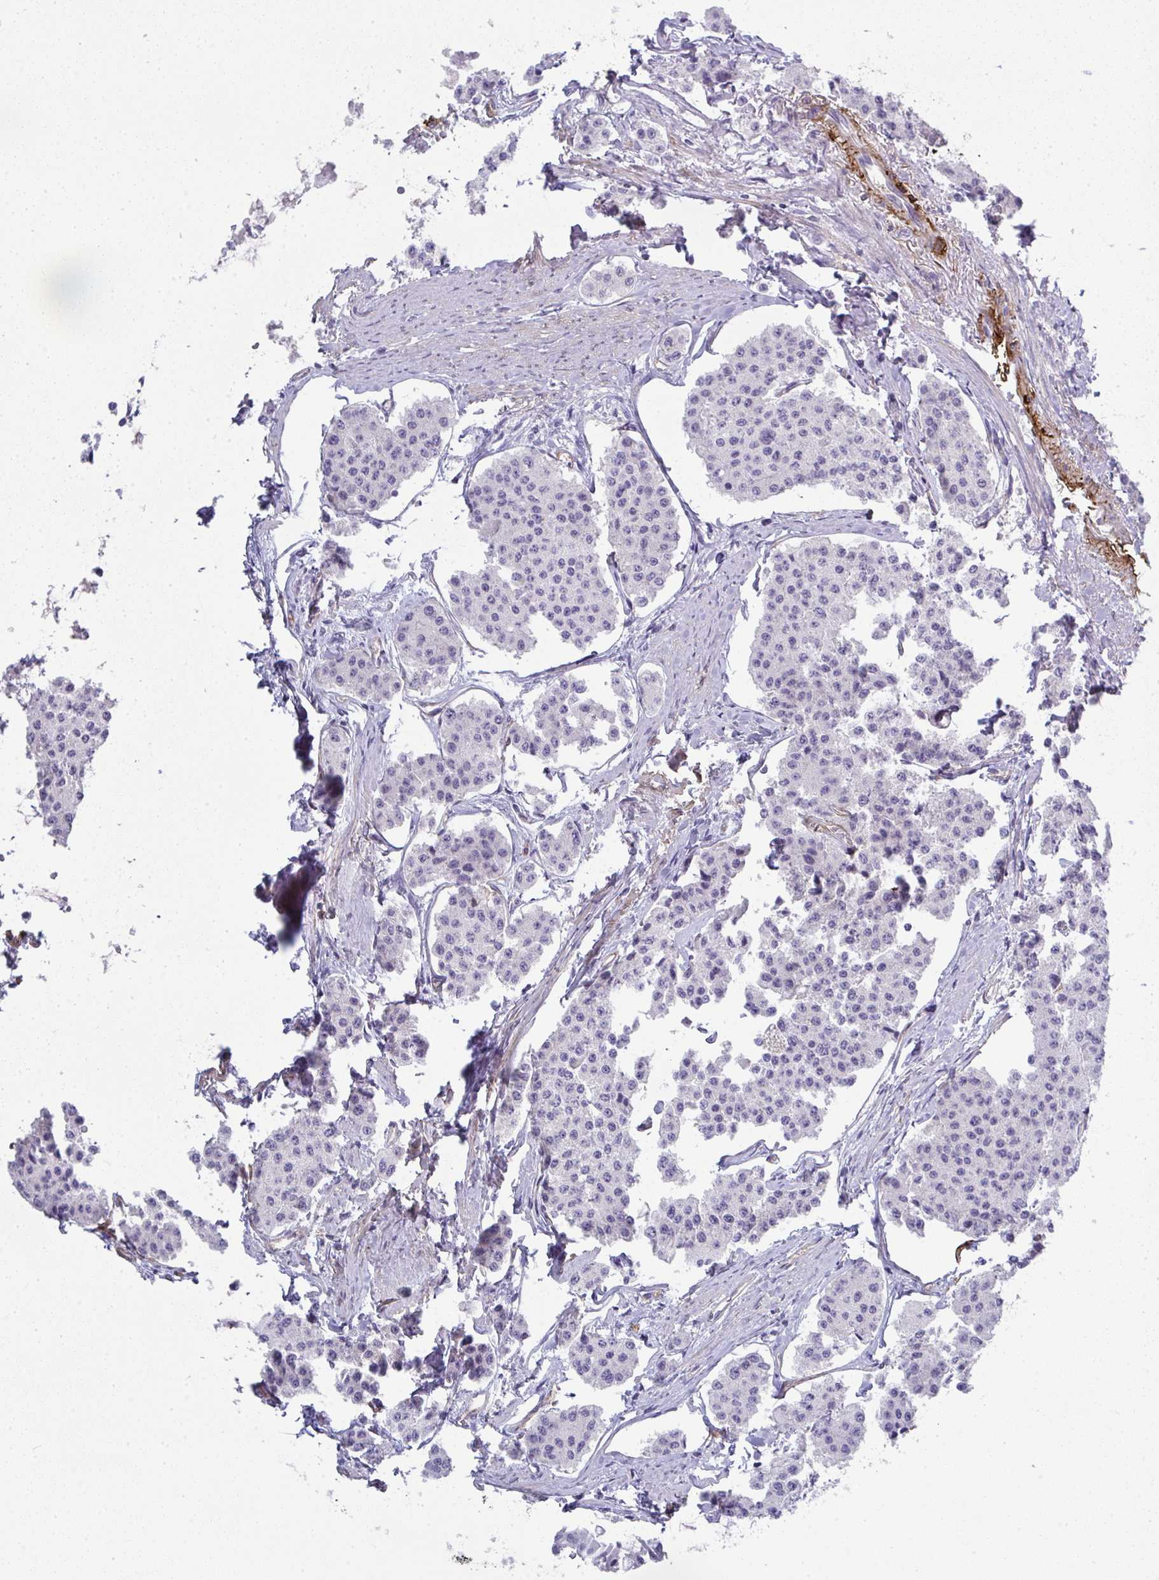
{"staining": {"intensity": "negative", "quantity": "none", "location": "none"}, "tissue": "carcinoid", "cell_type": "Tumor cells", "image_type": "cancer", "snomed": [{"axis": "morphology", "description": "Carcinoid, malignant, NOS"}, {"axis": "topography", "description": "Small intestine"}], "caption": "An immunohistochemistry photomicrograph of carcinoid is shown. There is no staining in tumor cells of carcinoid. Nuclei are stained in blue.", "gene": "UBE2S", "patient": {"sex": "female", "age": 65}}